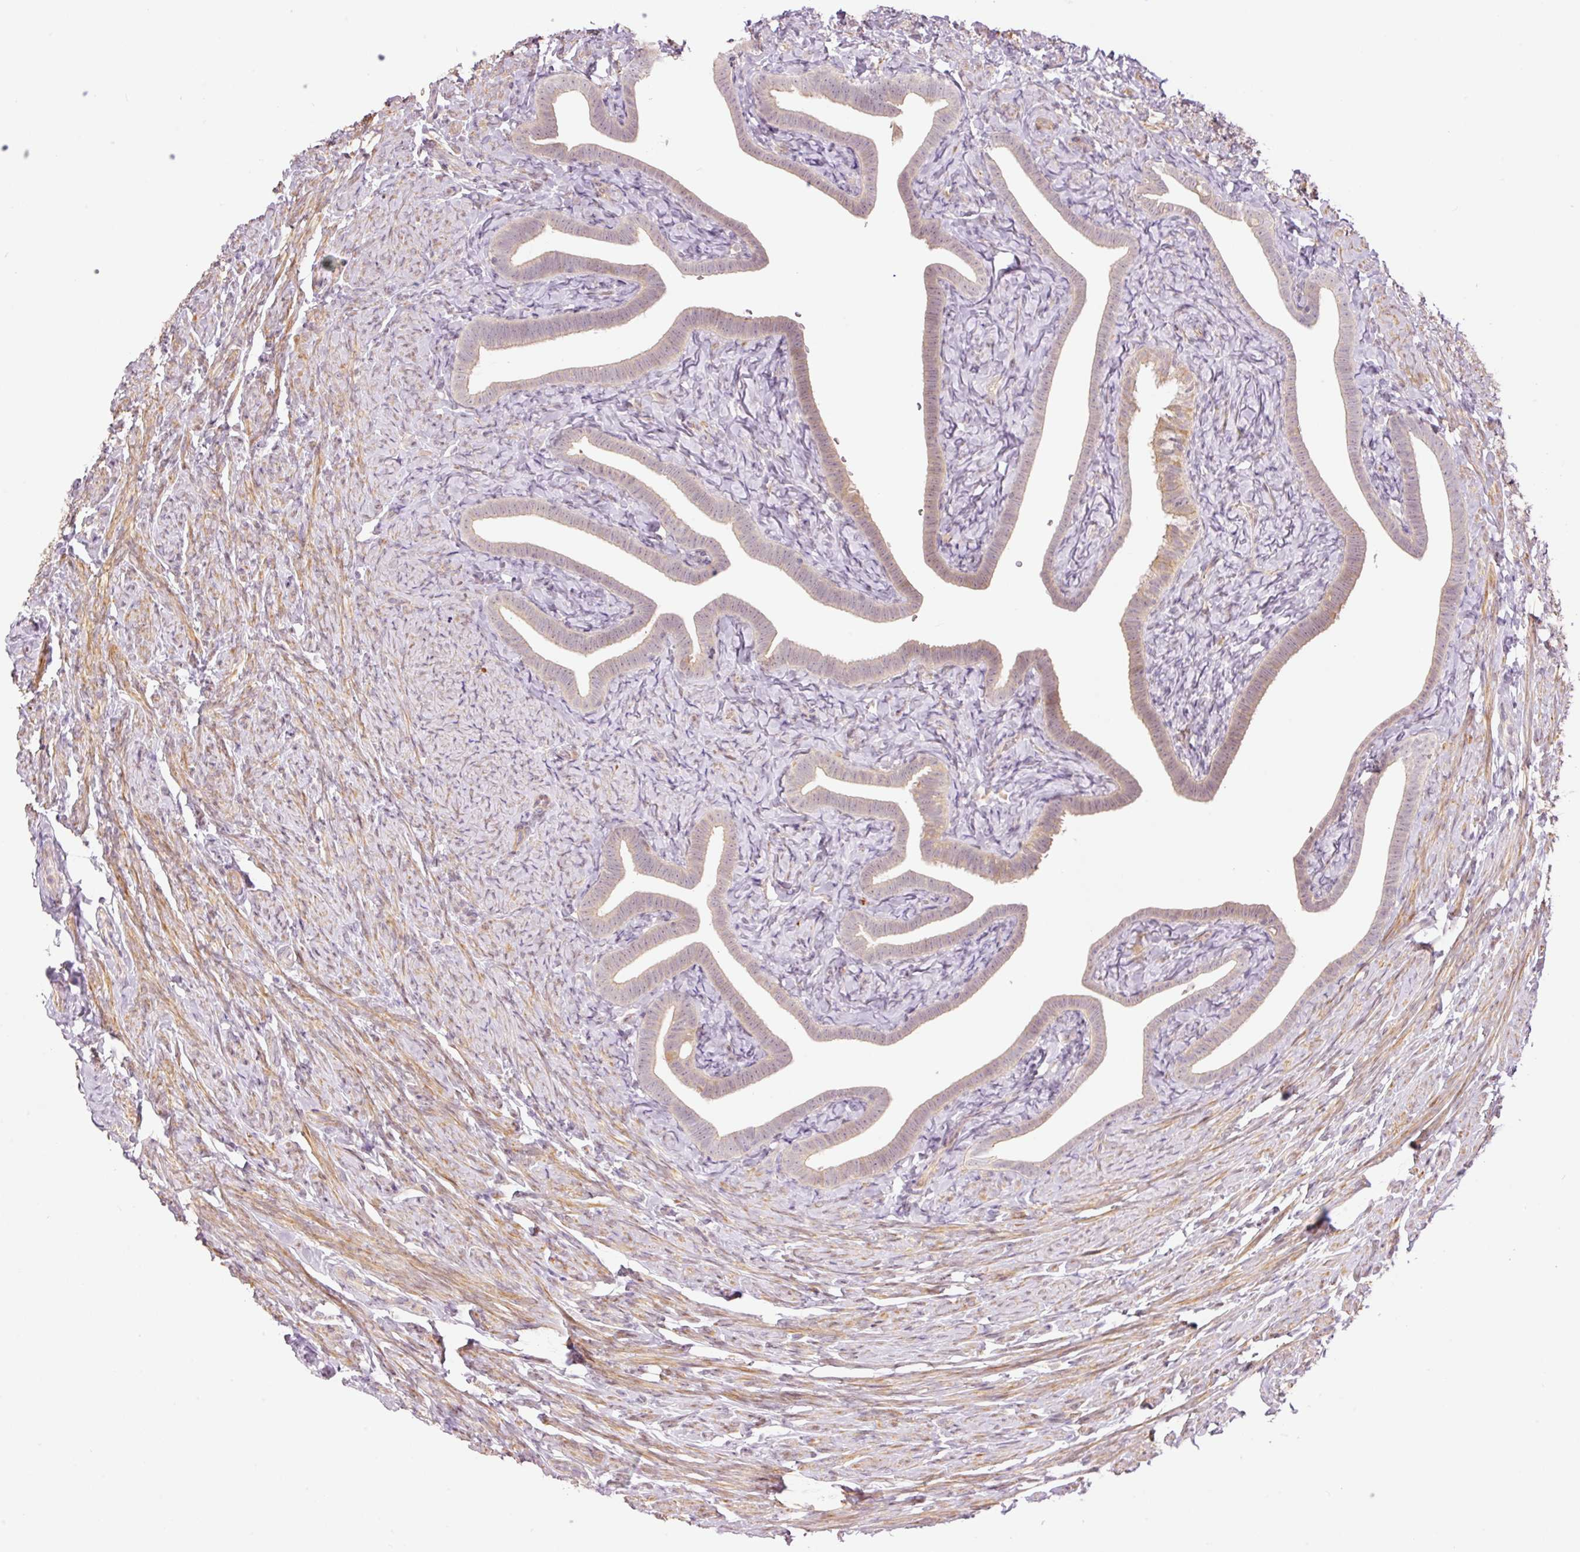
{"staining": {"intensity": "moderate", "quantity": "25%-75%", "location": "cytoplasmic/membranous"}, "tissue": "fallopian tube", "cell_type": "Glandular cells", "image_type": "normal", "snomed": [{"axis": "morphology", "description": "Normal tissue, NOS"}, {"axis": "topography", "description": "Fallopian tube"}], "caption": "Unremarkable fallopian tube was stained to show a protein in brown. There is medium levels of moderate cytoplasmic/membranous staining in about 25%-75% of glandular cells. (IHC, brightfield microscopy, high magnification).", "gene": "SLC29A3", "patient": {"sex": "female", "age": 69}}